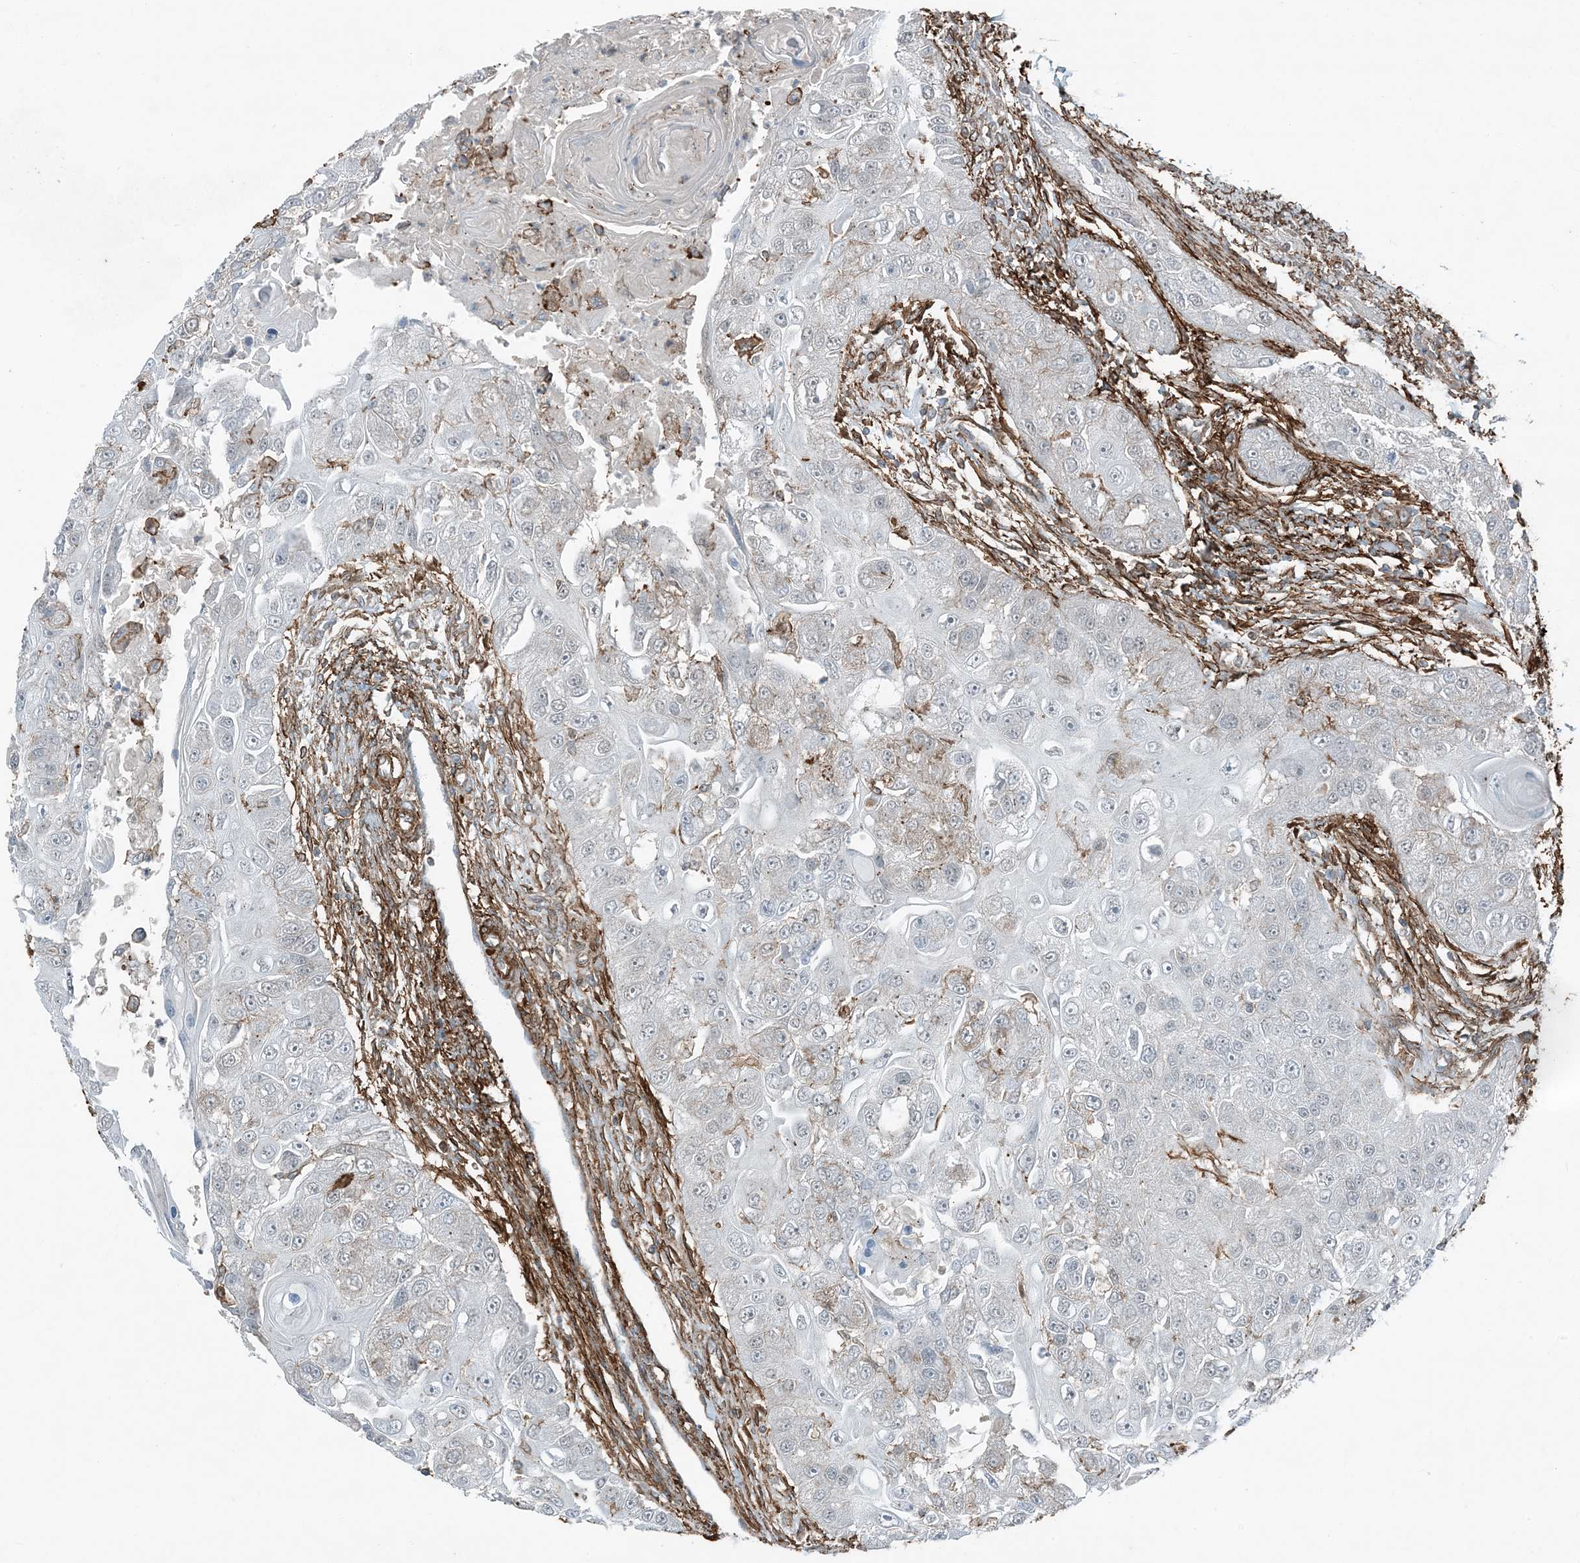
{"staining": {"intensity": "negative", "quantity": "none", "location": "none"}, "tissue": "head and neck cancer", "cell_type": "Tumor cells", "image_type": "cancer", "snomed": [{"axis": "morphology", "description": "Normal tissue, NOS"}, {"axis": "morphology", "description": "Squamous cell carcinoma, NOS"}, {"axis": "topography", "description": "Skeletal muscle"}, {"axis": "topography", "description": "Head-Neck"}], "caption": "High power microscopy histopathology image of an IHC histopathology image of squamous cell carcinoma (head and neck), revealing no significant expression in tumor cells.", "gene": "APOBEC3C", "patient": {"sex": "male", "age": 51}}